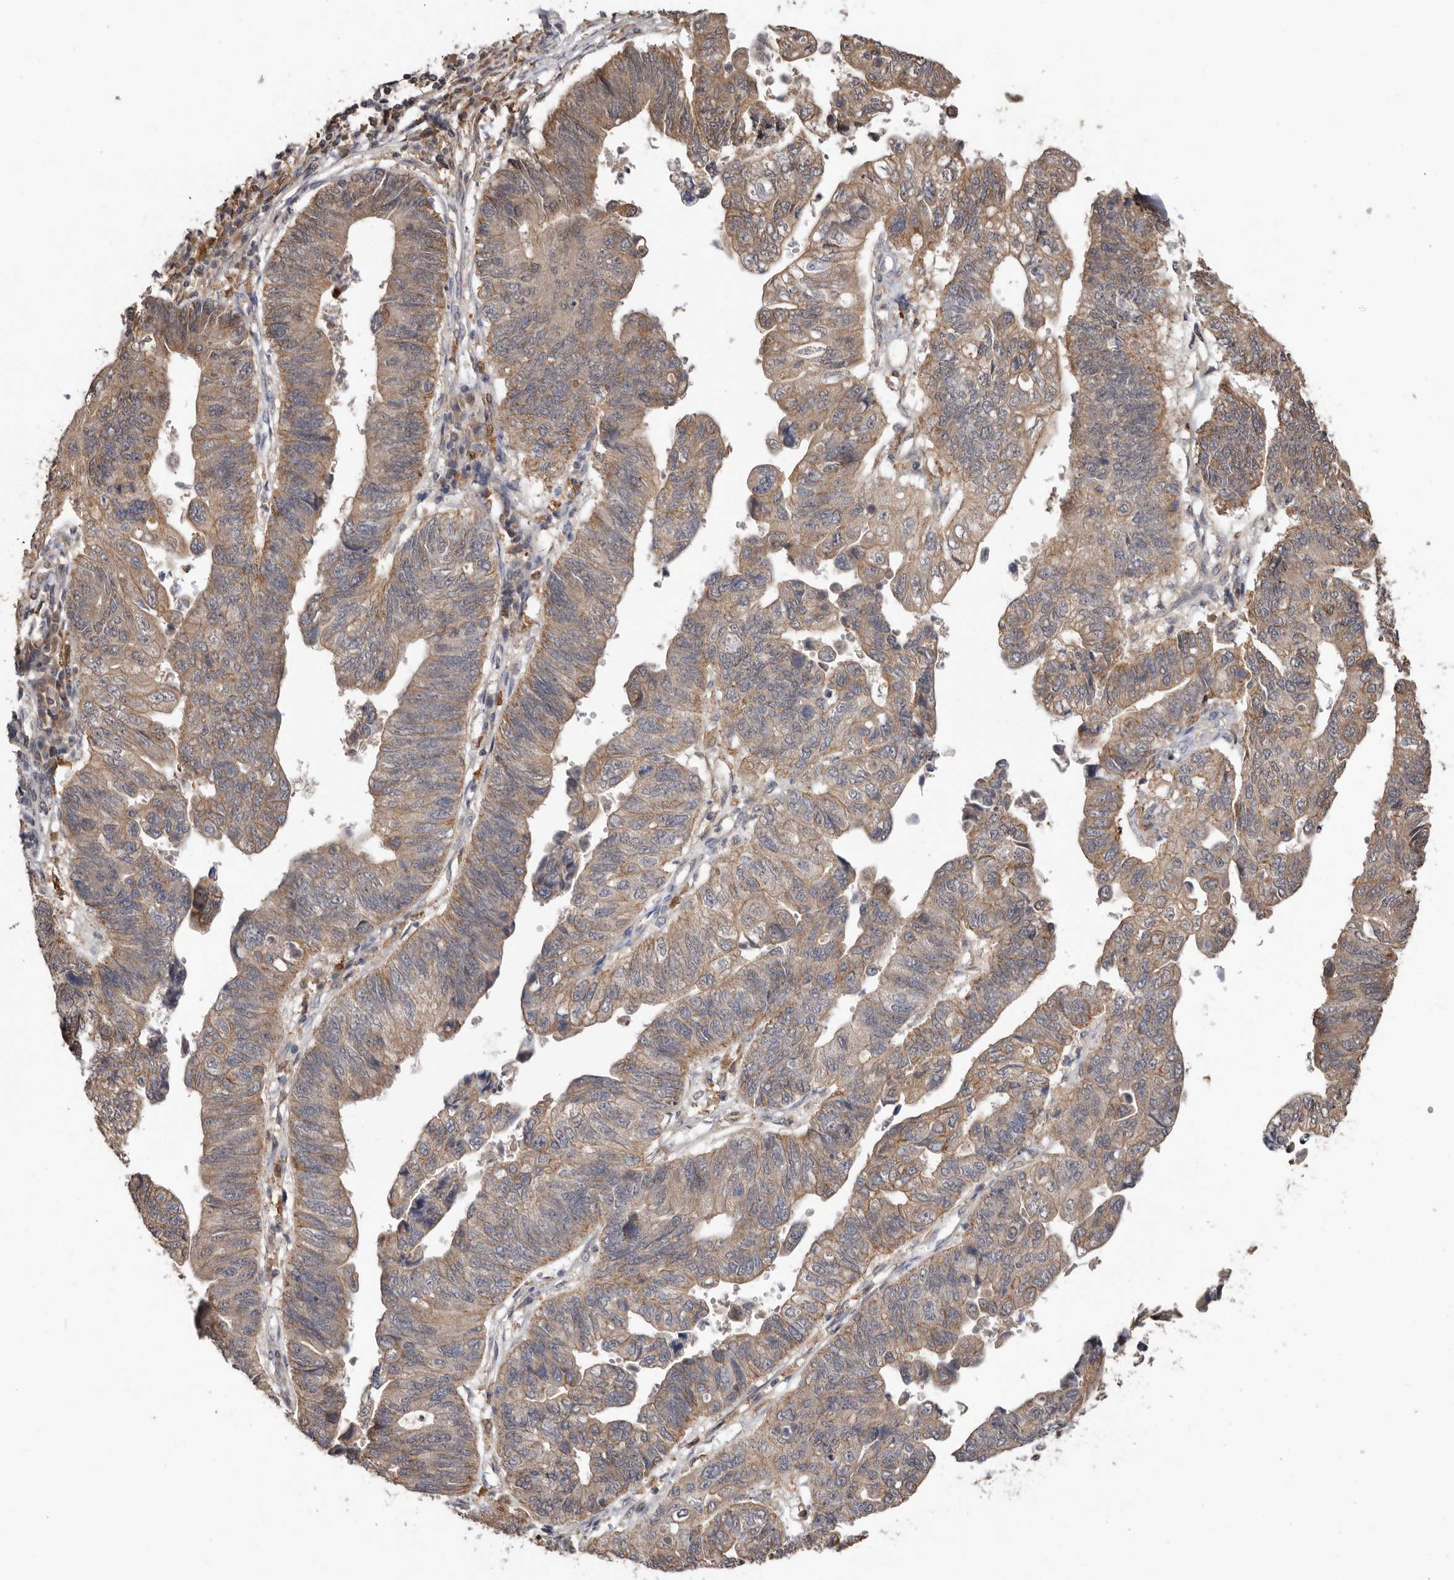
{"staining": {"intensity": "moderate", "quantity": "25%-75%", "location": "cytoplasmic/membranous"}, "tissue": "stomach cancer", "cell_type": "Tumor cells", "image_type": "cancer", "snomed": [{"axis": "morphology", "description": "Adenocarcinoma, NOS"}, {"axis": "topography", "description": "Stomach"}], "caption": "Stomach cancer was stained to show a protein in brown. There is medium levels of moderate cytoplasmic/membranous staining in approximately 25%-75% of tumor cells. Immunohistochemistry (ihc) stains the protein in brown and the nuclei are stained blue.", "gene": "RSPO2", "patient": {"sex": "male", "age": 59}}